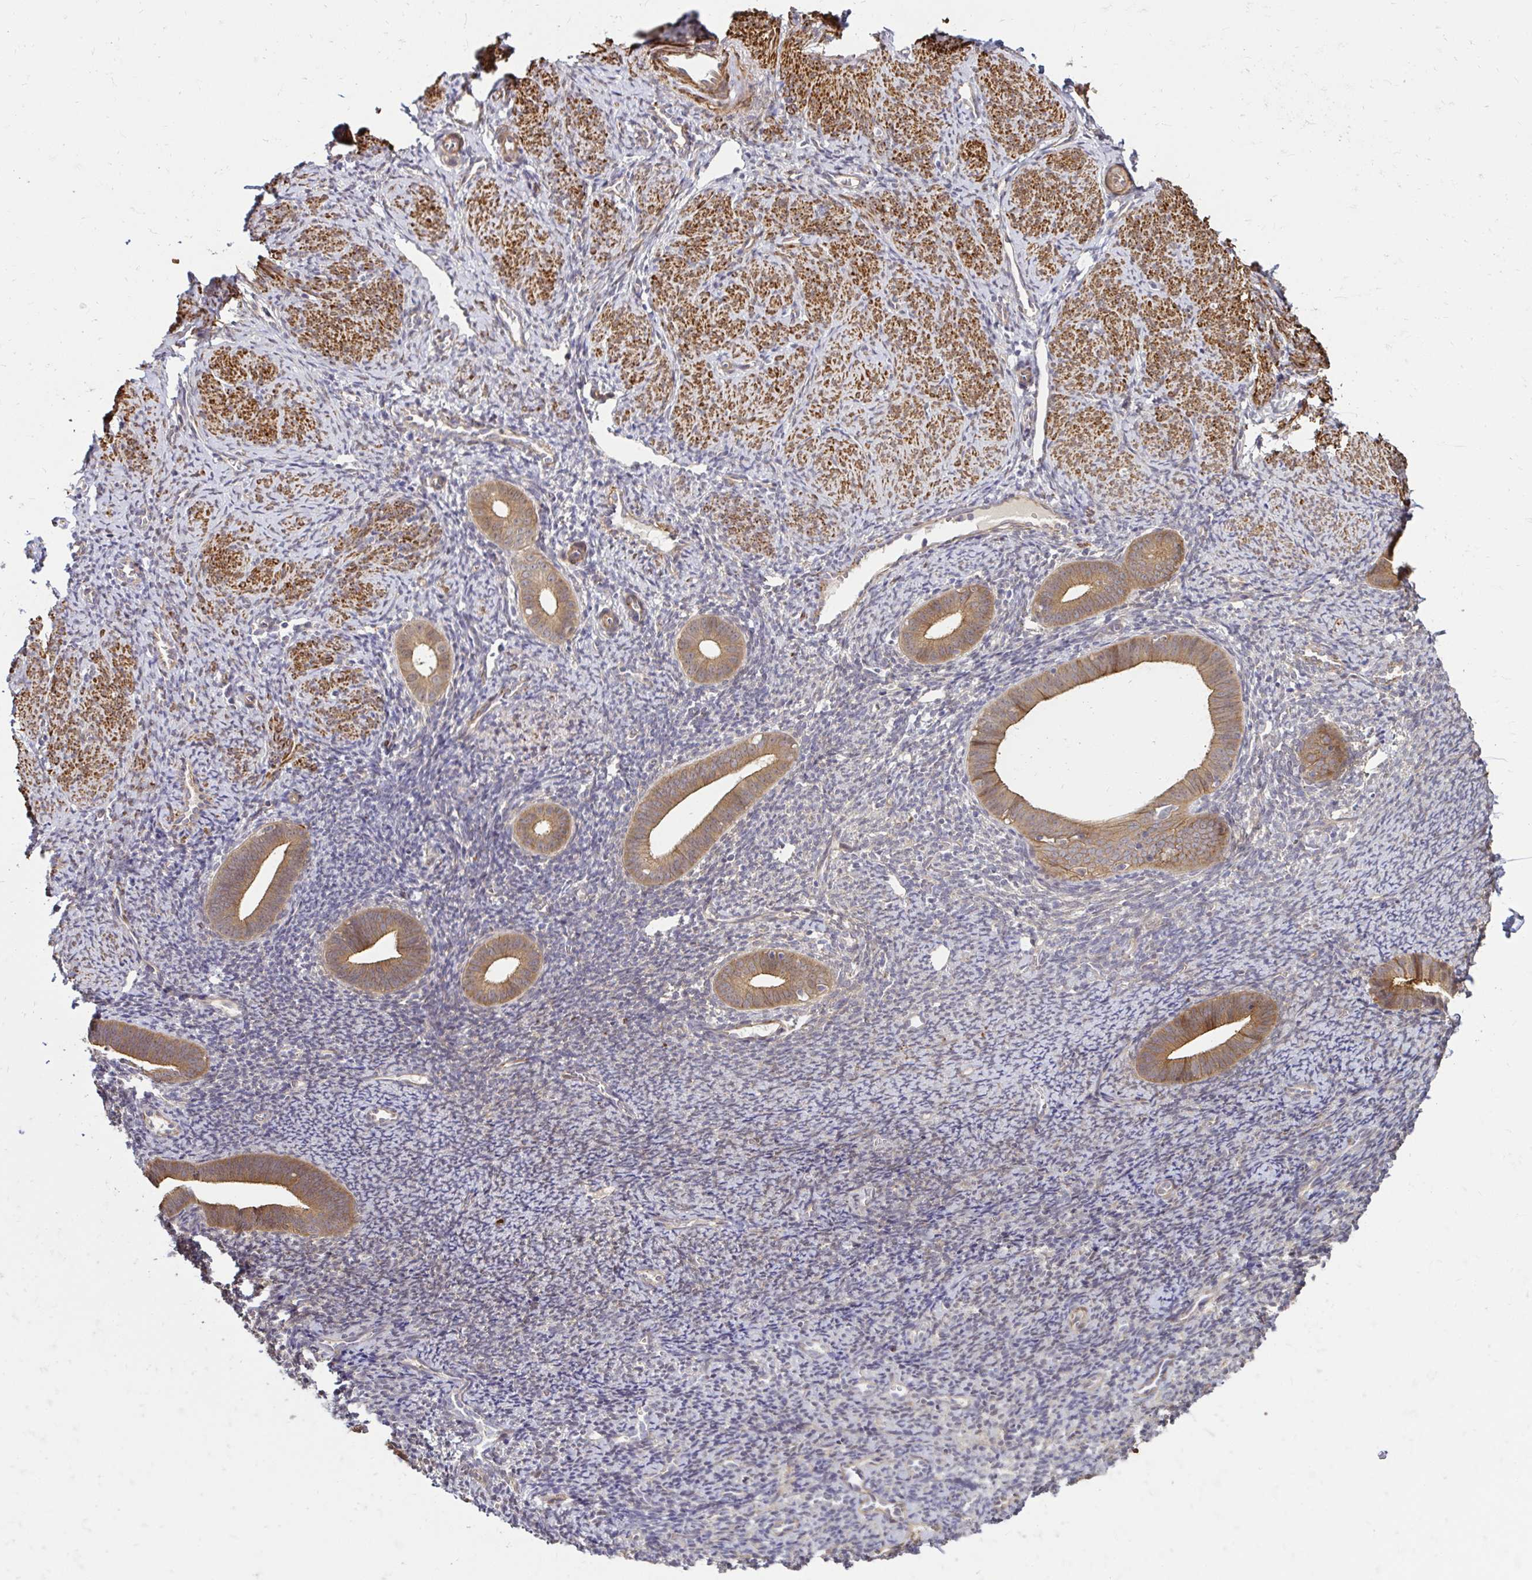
{"staining": {"intensity": "negative", "quantity": "none", "location": "none"}, "tissue": "endometrium", "cell_type": "Cells in endometrial stroma", "image_type": "normal", "snomed": [{"axis": "morphology", "description": "Normal tissue, NOS"}, {"axis": "topography", "description": "Endometrium"}], "caption": "Immunohistochemistry photomicrograph of benign endometrium stained for a protein (brown), which displays no expression in cells in endometrial stroma. Brightfield microscopy of IHC stained with DAB (3,3'-diaminobenzidine) (brown) and hematoxylin (blue), captured at high magnification.", "gene": "YAP1", "patient": {"sex": "female", "age": 39}}